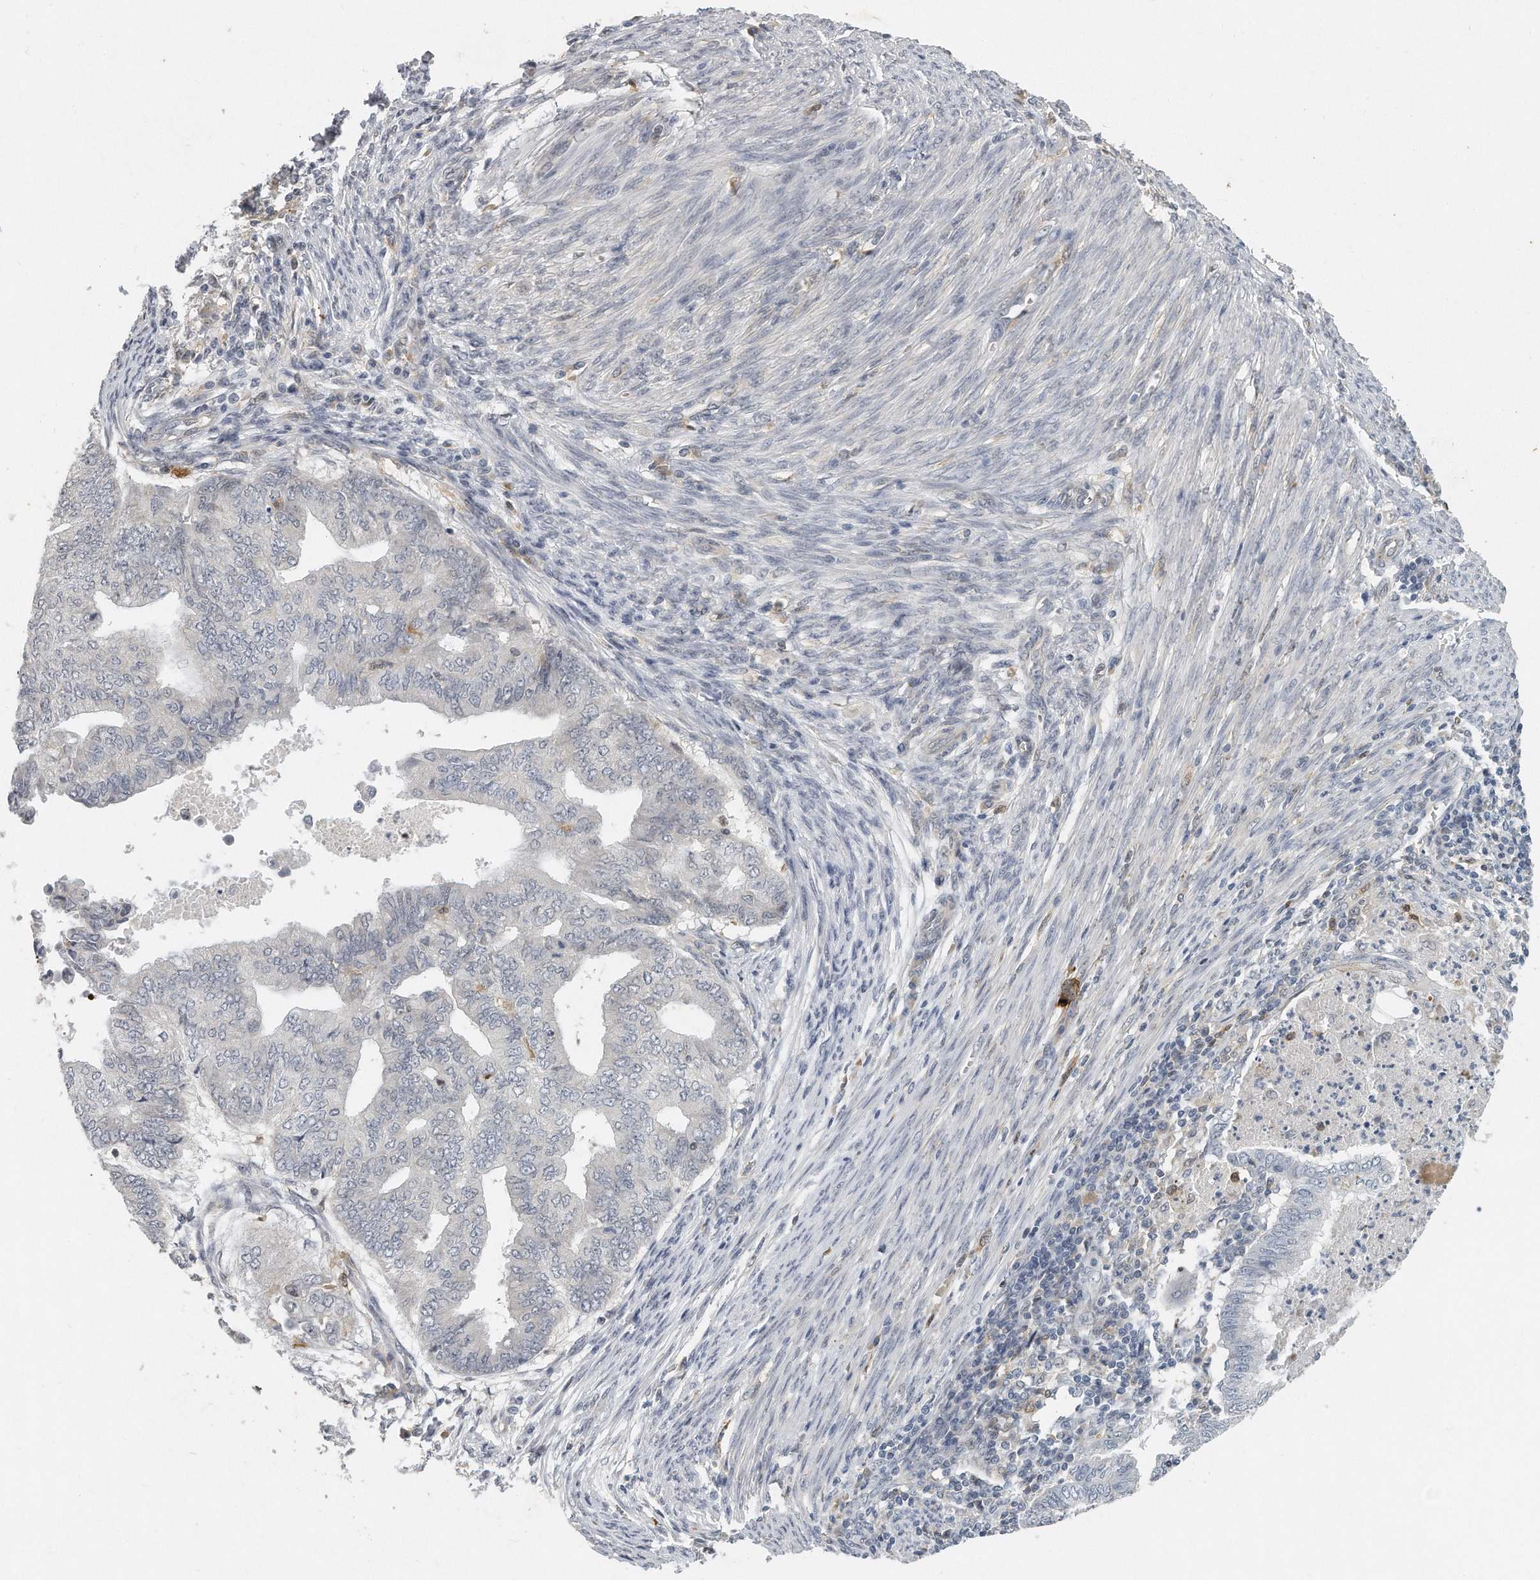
{"staining": {"intensity": "negative", "quantity": "none", "location": "none"}, "tissue": "endometrial cancer", "cell_type": "Tumor cells", "image_type": "cancer", "snomed": [{"axis": "morphology", "description": "Polyp, NOS"}, {"axis": "morphology", "description": "Adenocarcinoma, NOS"}, {"axis": "morphology", "description": "Adenoma, NOS"}, {"axis": "topography", "description": "Endometrium"}], "caption": "Photomicrograph shows no significant protein expression in tumor cells of polyp (endometrial).", "gene": "CAMK1", "patient": {"sex": "female", "age": 79}}